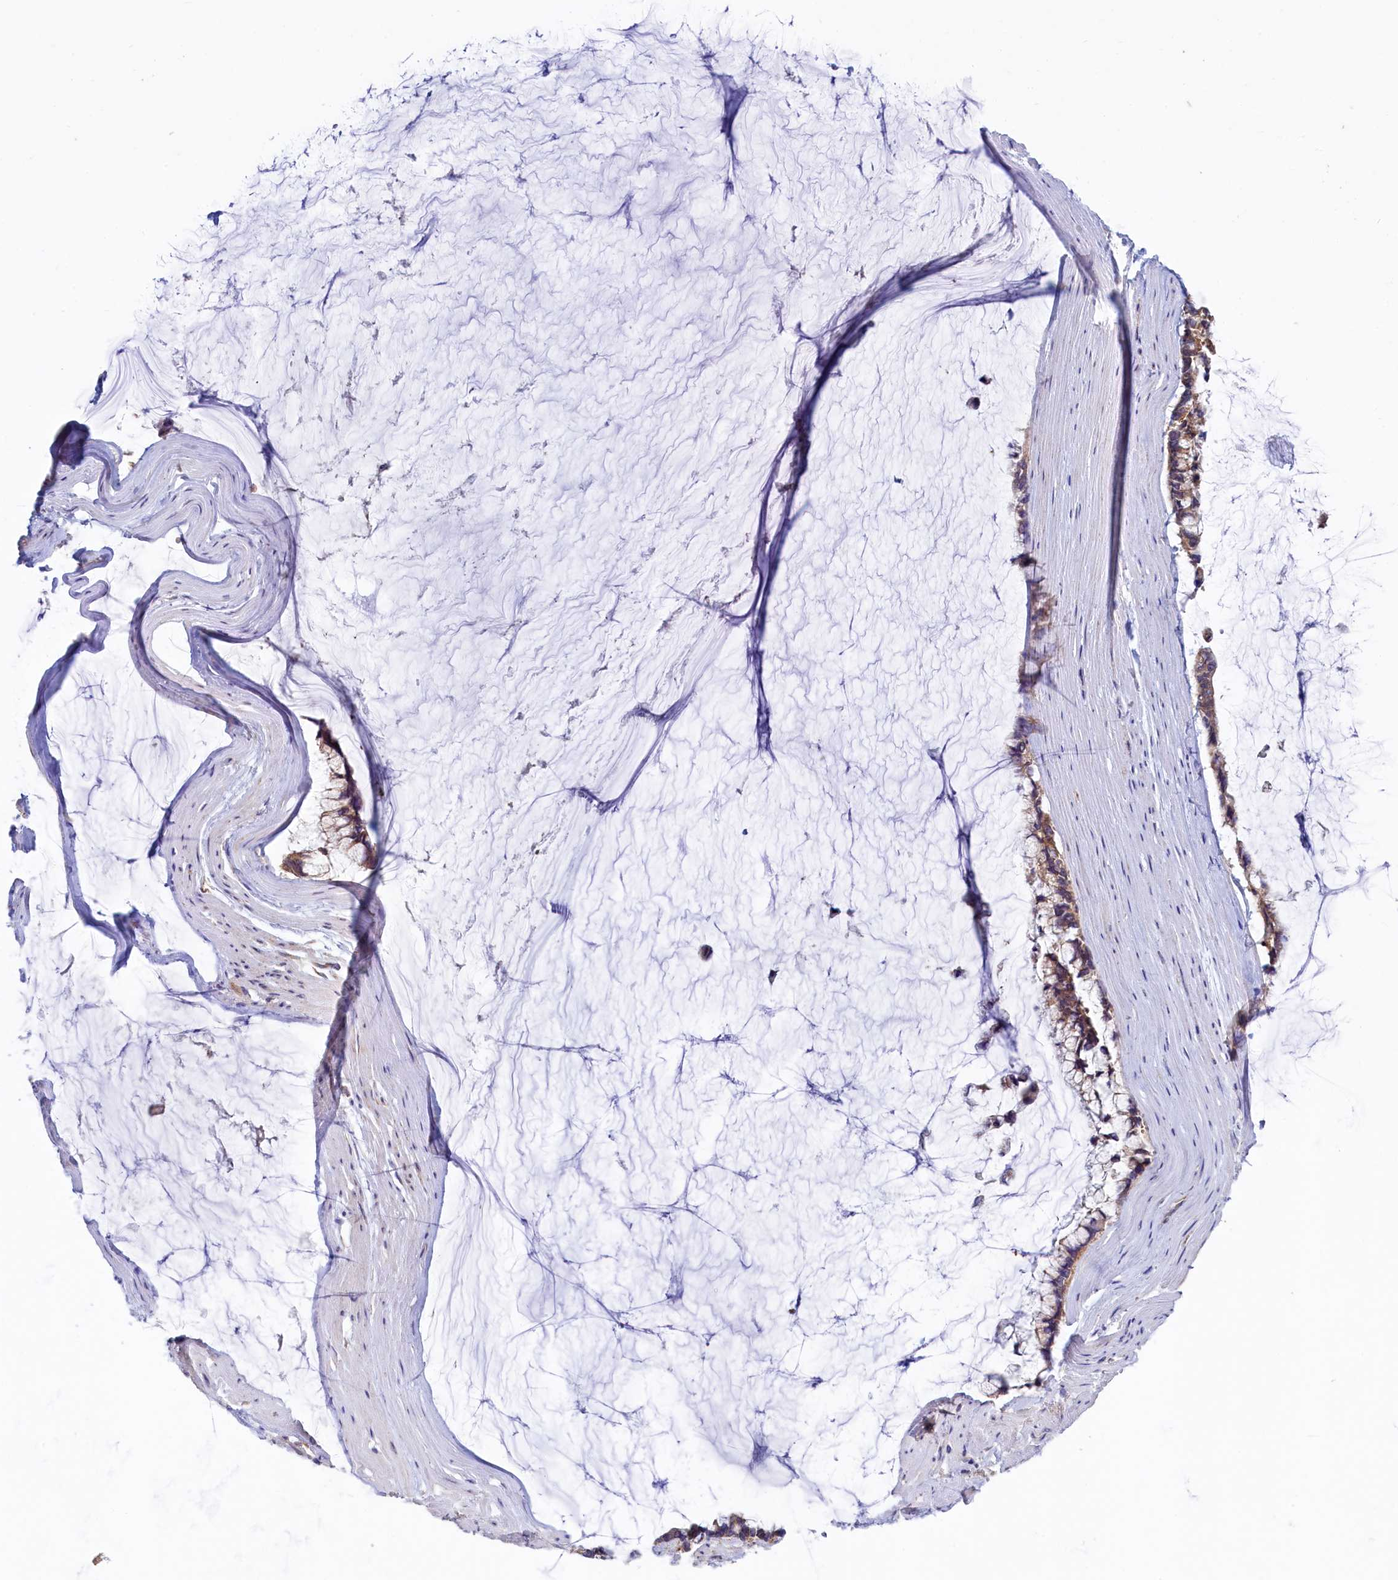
{"staining": {"intensity": "moderate", "quantity": ">75%", "location": "cytoplasmic/membranous"}, "tissue": "ovarian cancer", "cell_type": "Tumor cells", "image_type": "cancer", "snomed": [{"axis": "morphology", "description": "Cystadenocarcinoma, mucinous, NOS"}, {"axis": "topography", "description": "Ovary"}], "caption": "A brown stain shows moderate cytoplasmic/membranous staining of a protein in ovarian mucinous cystadenocarcinoma tumor cells.", "gene": "SPATA2L", "patient": {"sex": "female", "age": 39}}